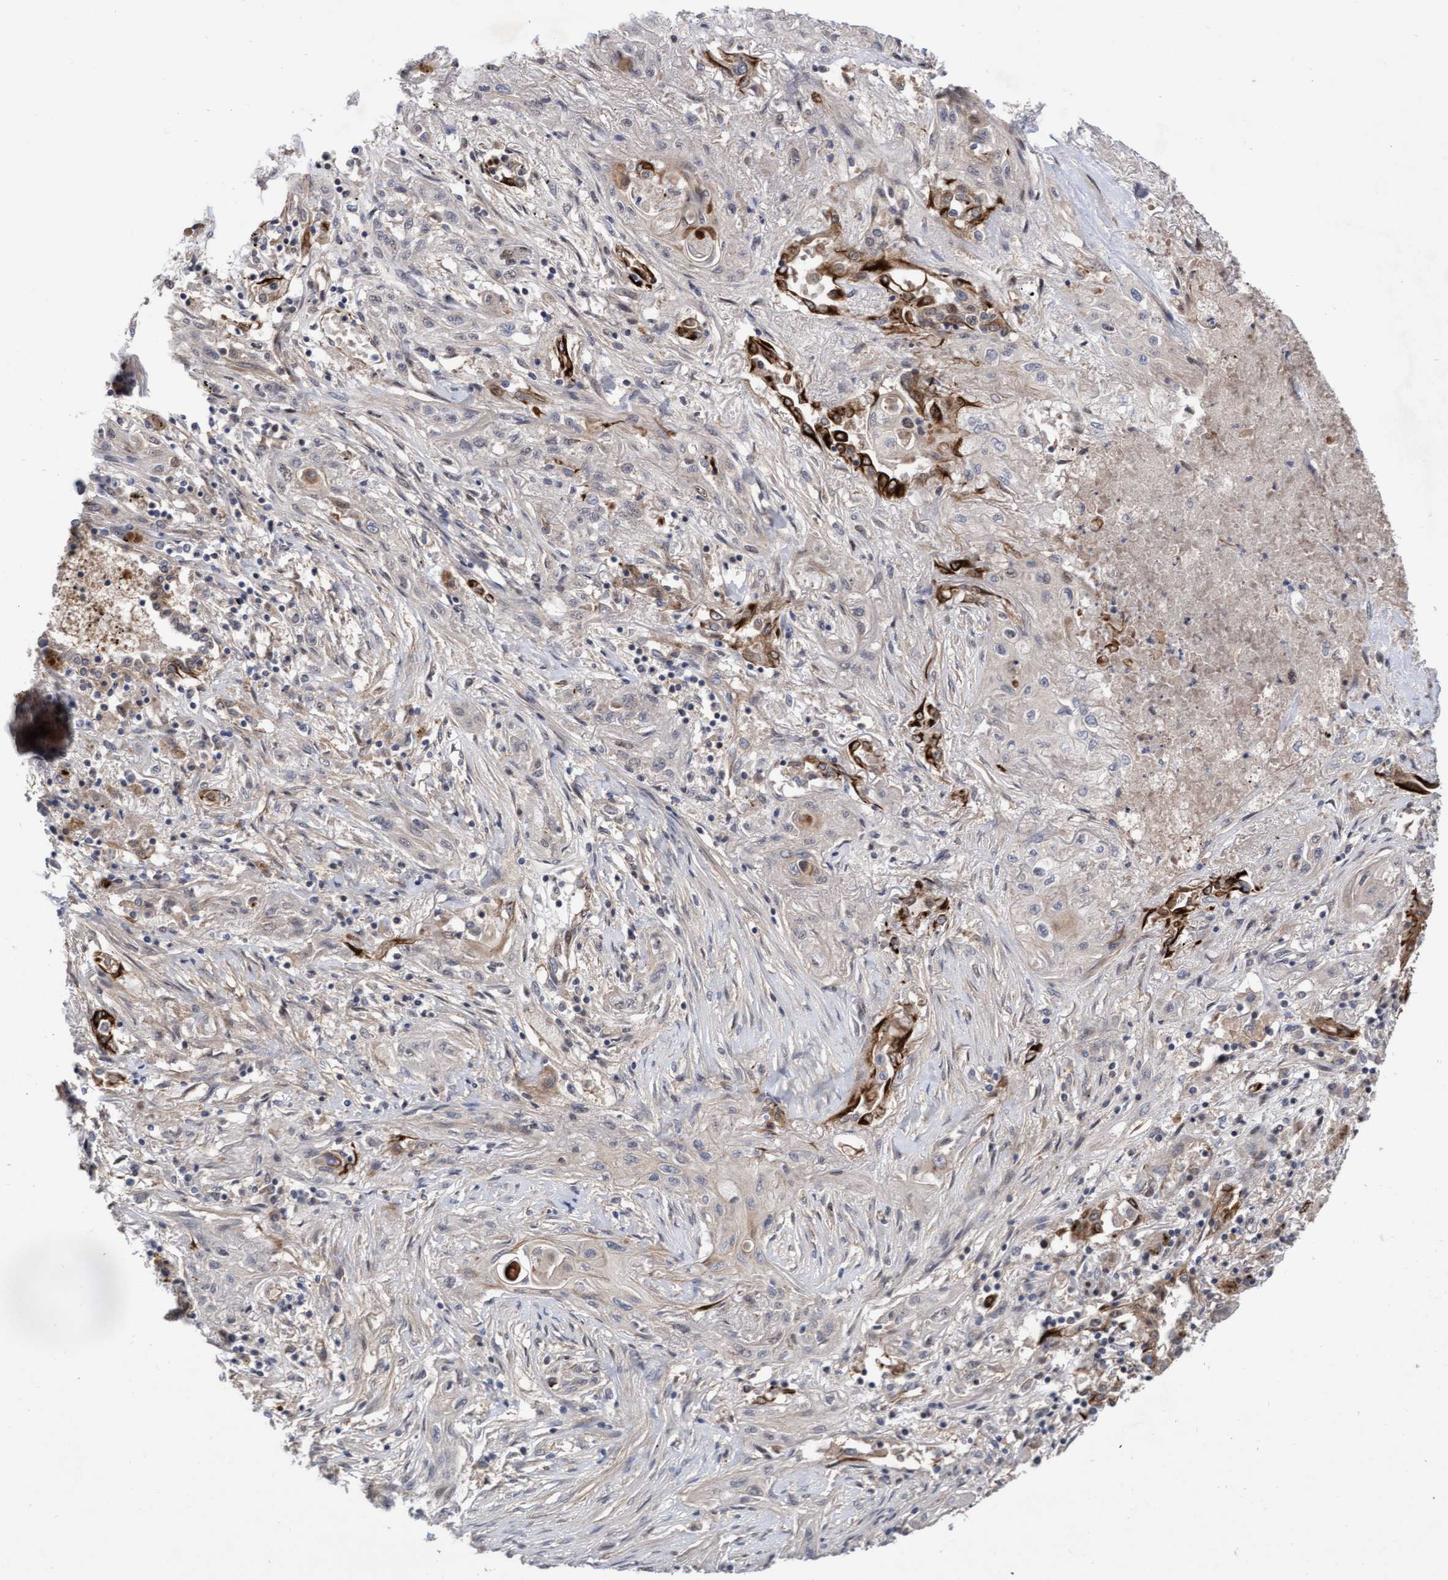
{"staining": {"intensity": "negative", "quantity": "none", "location": "none"}, "tissue": "lung cancer", "cell_type": "Tumor cells", "image_type": "cancer", "snomed": [{"axis": "morphology", "description": "Squamous cell carcinoma, NOS"}, {"axis": "topography", "description": "Lung"}], "caption": "The immunohistochemistry (IHC) micrograph has no significant expression in tumor cells of lung squamous cell carcinoma tissue.", "gene": "COBL", "patient": {"sex": "female", "age": 47}}